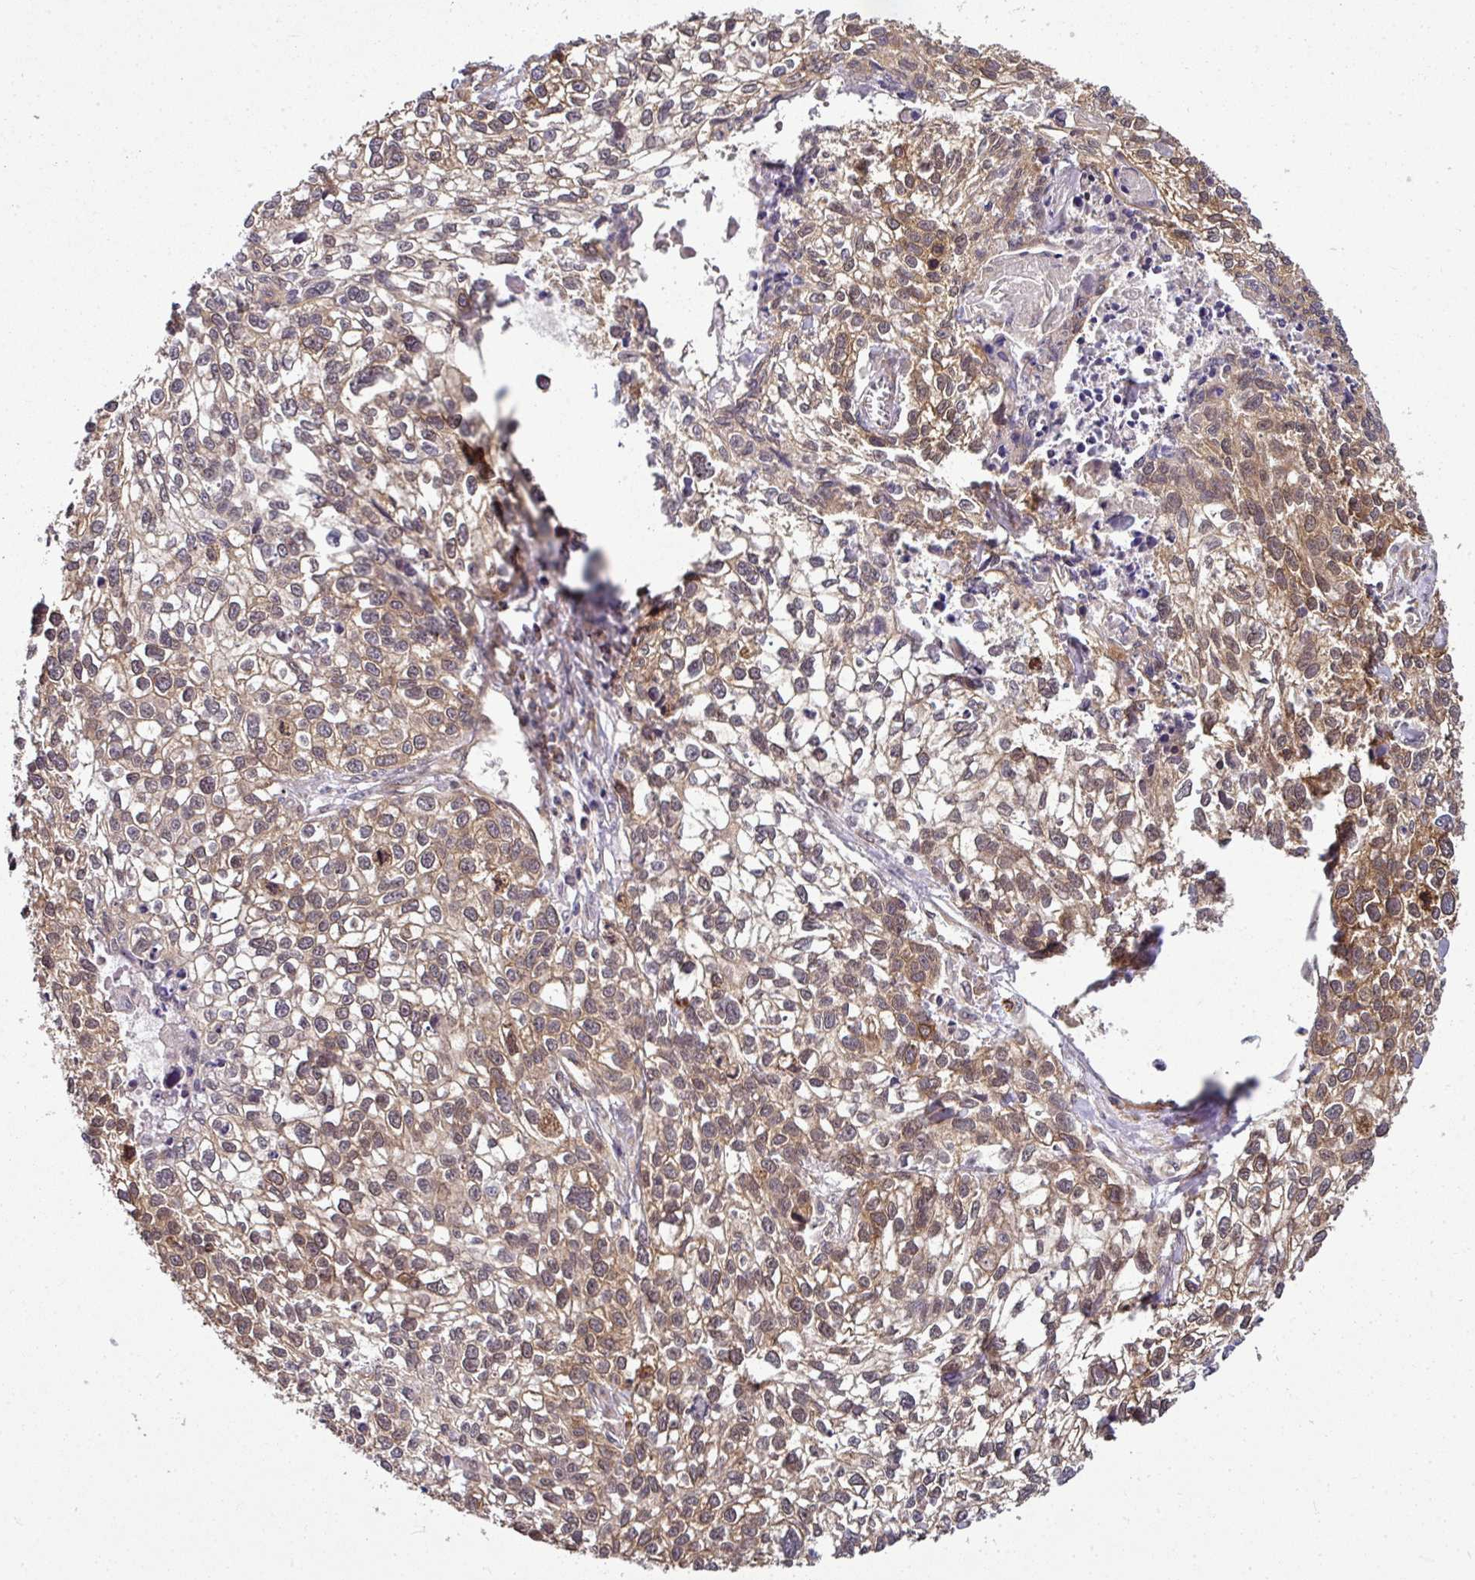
{"staining": {"intensity": "moderate", "quantity": ">75%", "location": "cytoplasmic/membranous,nuclear"}, "tissue": "lung cancer", "cell_type": "Tumor cells", "image_type": "cancer", "snomed": [{"axis": "morphology", "description": "Squamous cell carcinoma, NOS"}, {"axis": "topography", "description": "Lung"}], "caption": "Moderate cytoplasmic/membranous and nuclear staining for a protein is appreciated in approximately >75% of tumor cells of lung cancer using immunohistochemistry (IHC).", "gene": "RBM4B", "patient": {"sex": "male", "age": 74}}